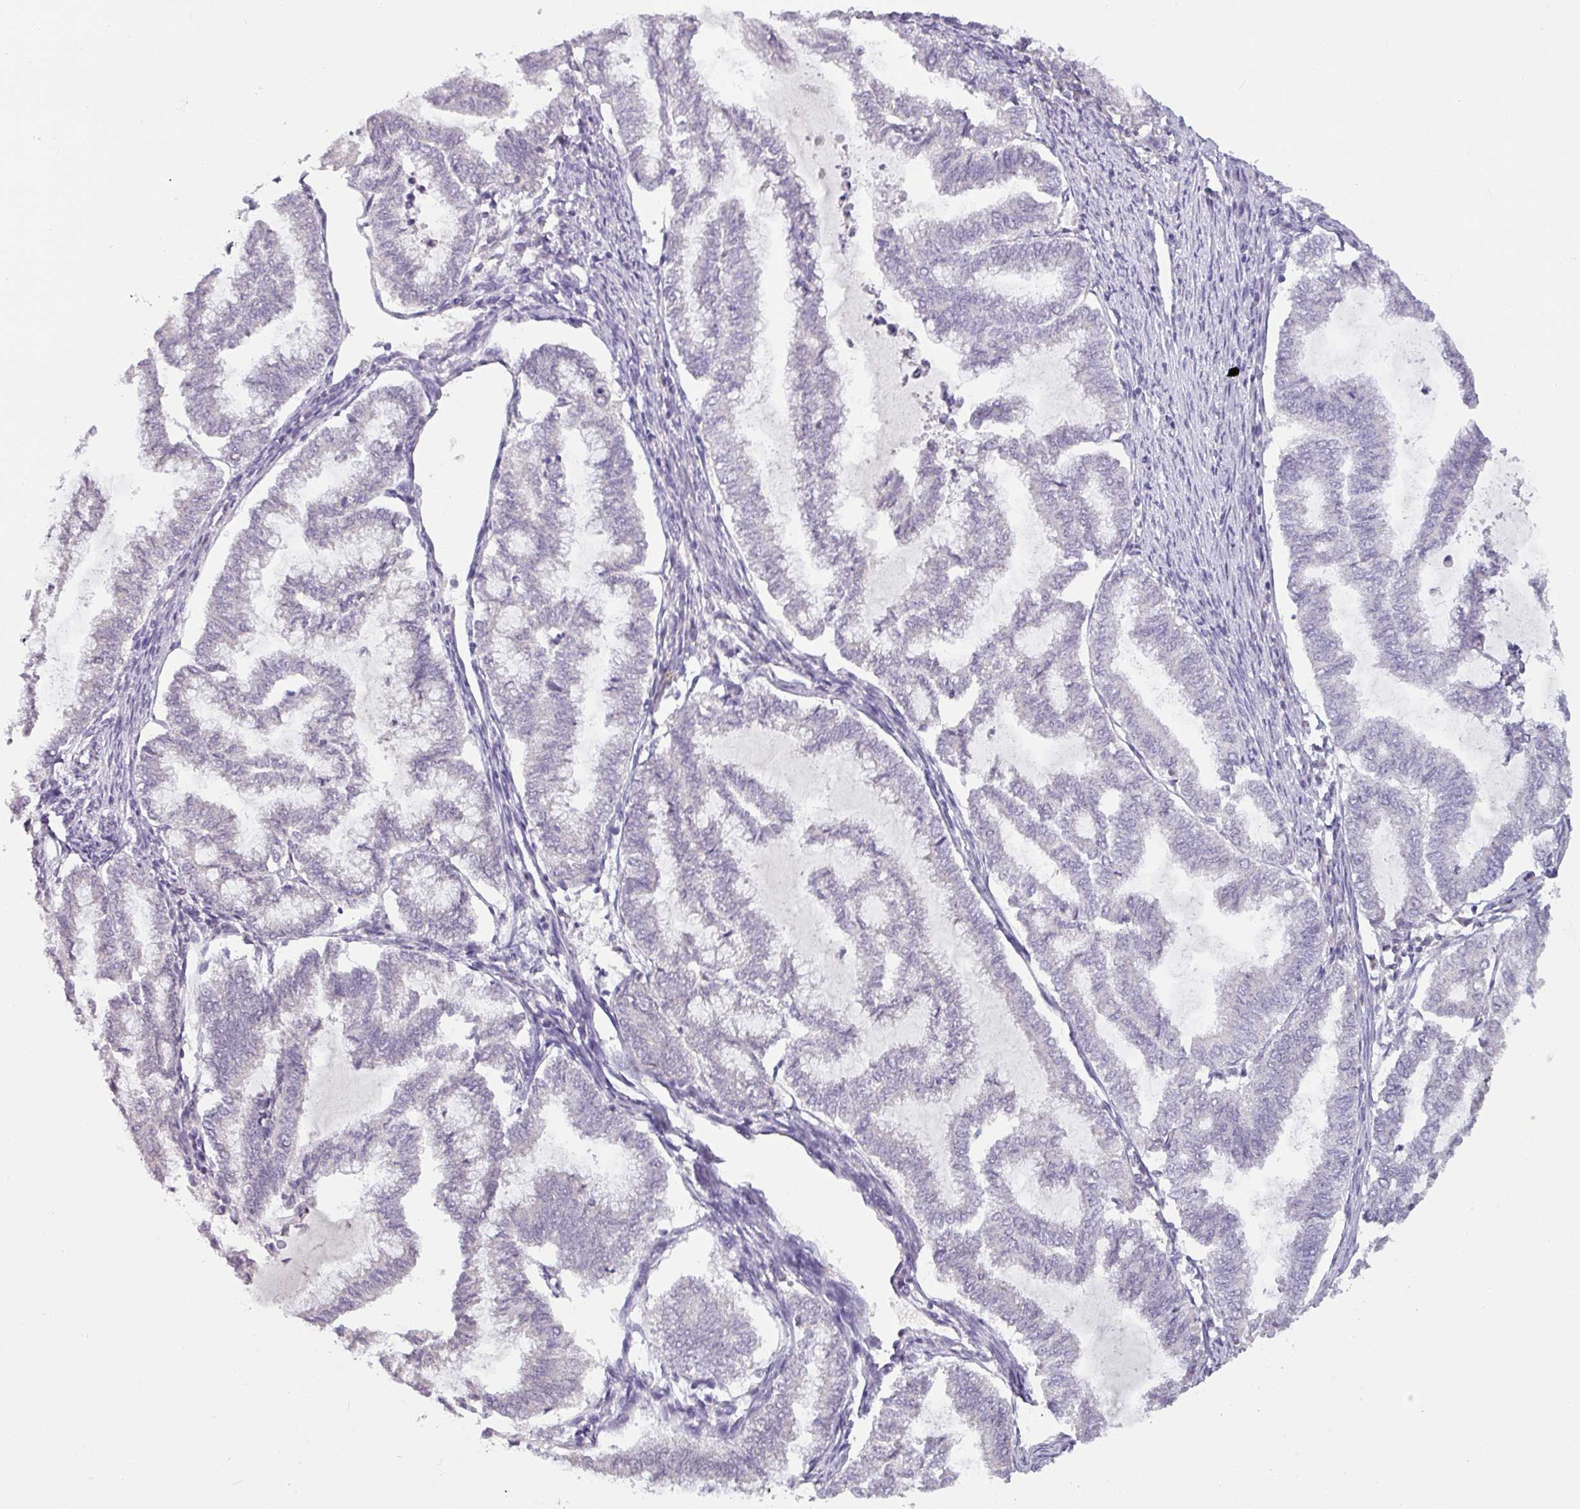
{"staining": {"intensity": "negative", "quantity": "none", "location": "none"}, "tissue": "endometrial cancer", "cell_type": "Tumor cells", "image_type": "cancer", "snomed": [{"axis": "morphology", "description": "Adenocarcinoma, NOS"}, {"axis": "topography", "description": "Endometrium"}], "caption": "Tumor cells show no significant staining in endometrial cancer (adenocarcinoma).", "gene": "SLC26A9", "patient": {"sex": "female", "age": 79}}